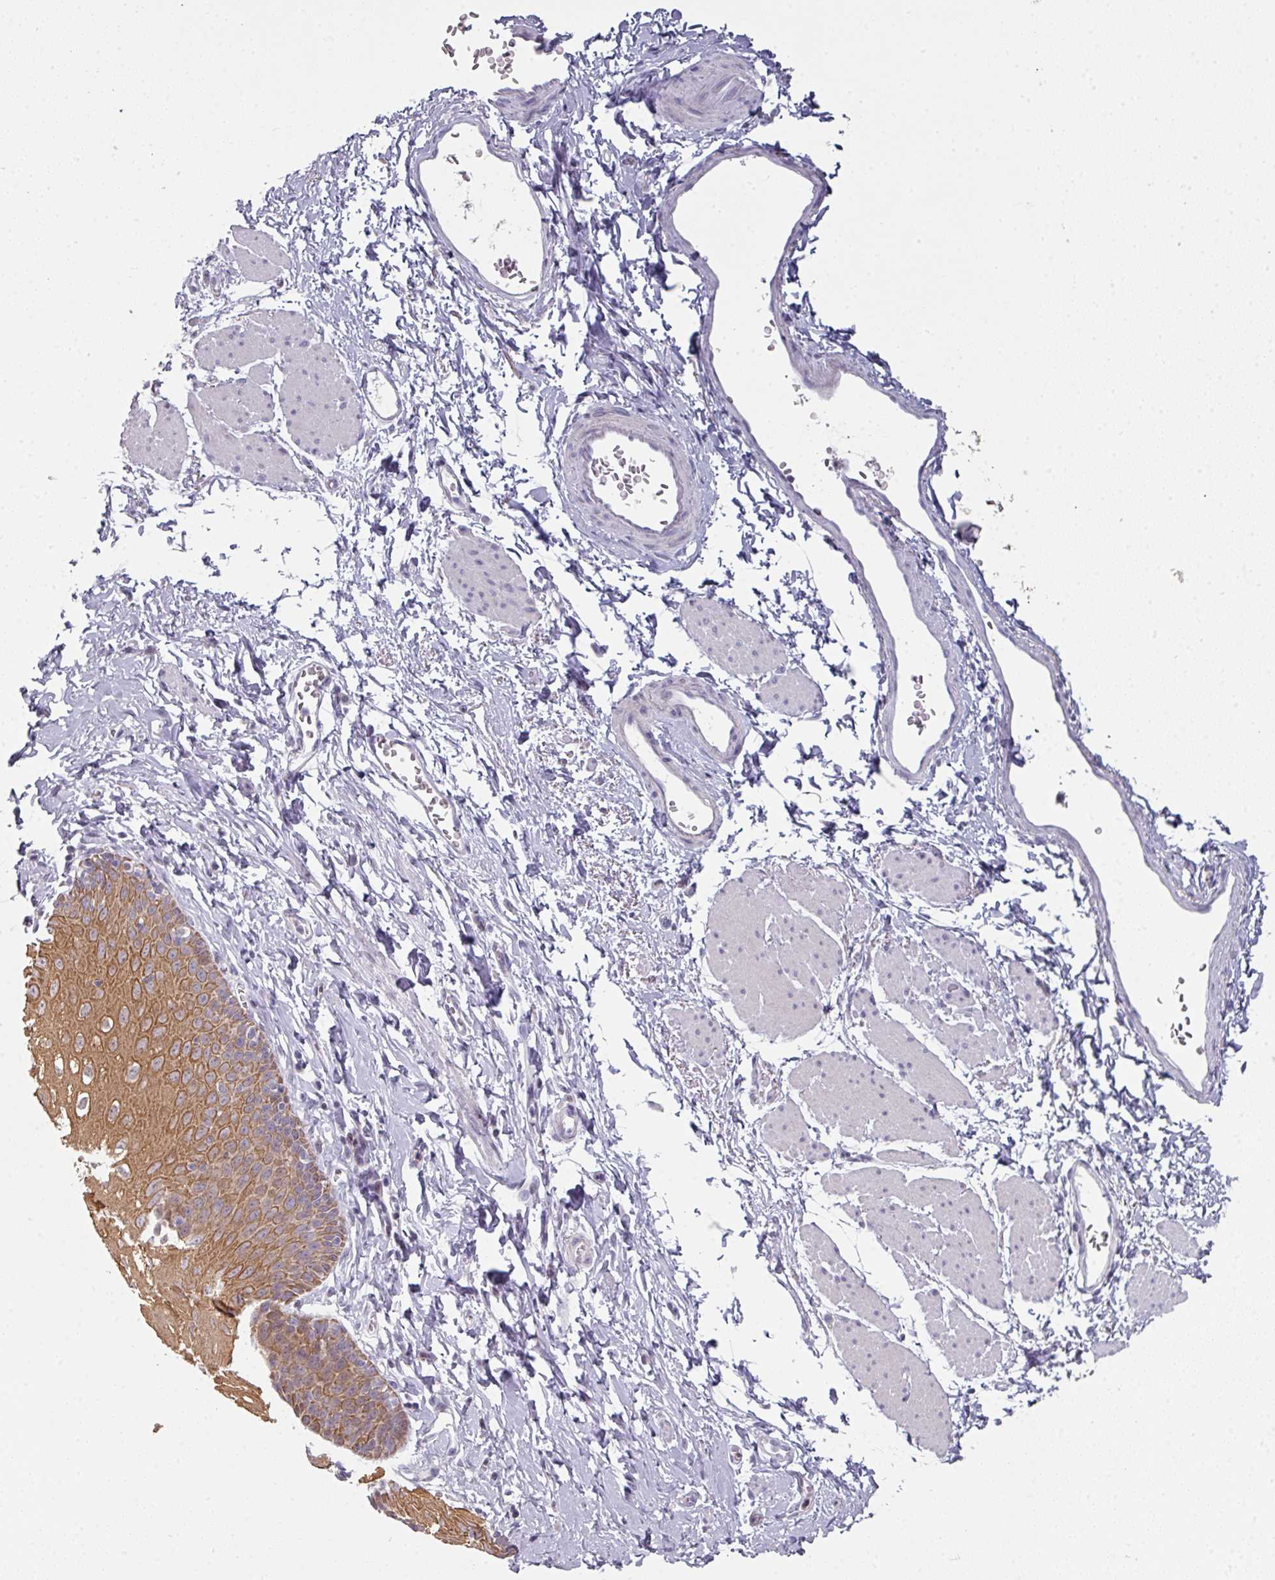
{"staining": {"intensity": "moderate", "quantity": ">75%", "location": "cytoplasmic/membranous"}, "tissue": "esophagus", "cell_type": "Squamous epithelial cells", "image_type": "normal", "snomed": [{"axis": "morphology", "description": "Normal tissue, NOS"}, {"axis": "topography", "description": "Esophagus"}], "caption": "High-power microscopy captured an IHC histopathology image of benign esophagus, revealing moderate cytoplasmic/membranous positivity in approximately >75% of squamous epithelial cells.", "gene": "GTF2H3", "patient": {"sex": "male", "age": 70}}